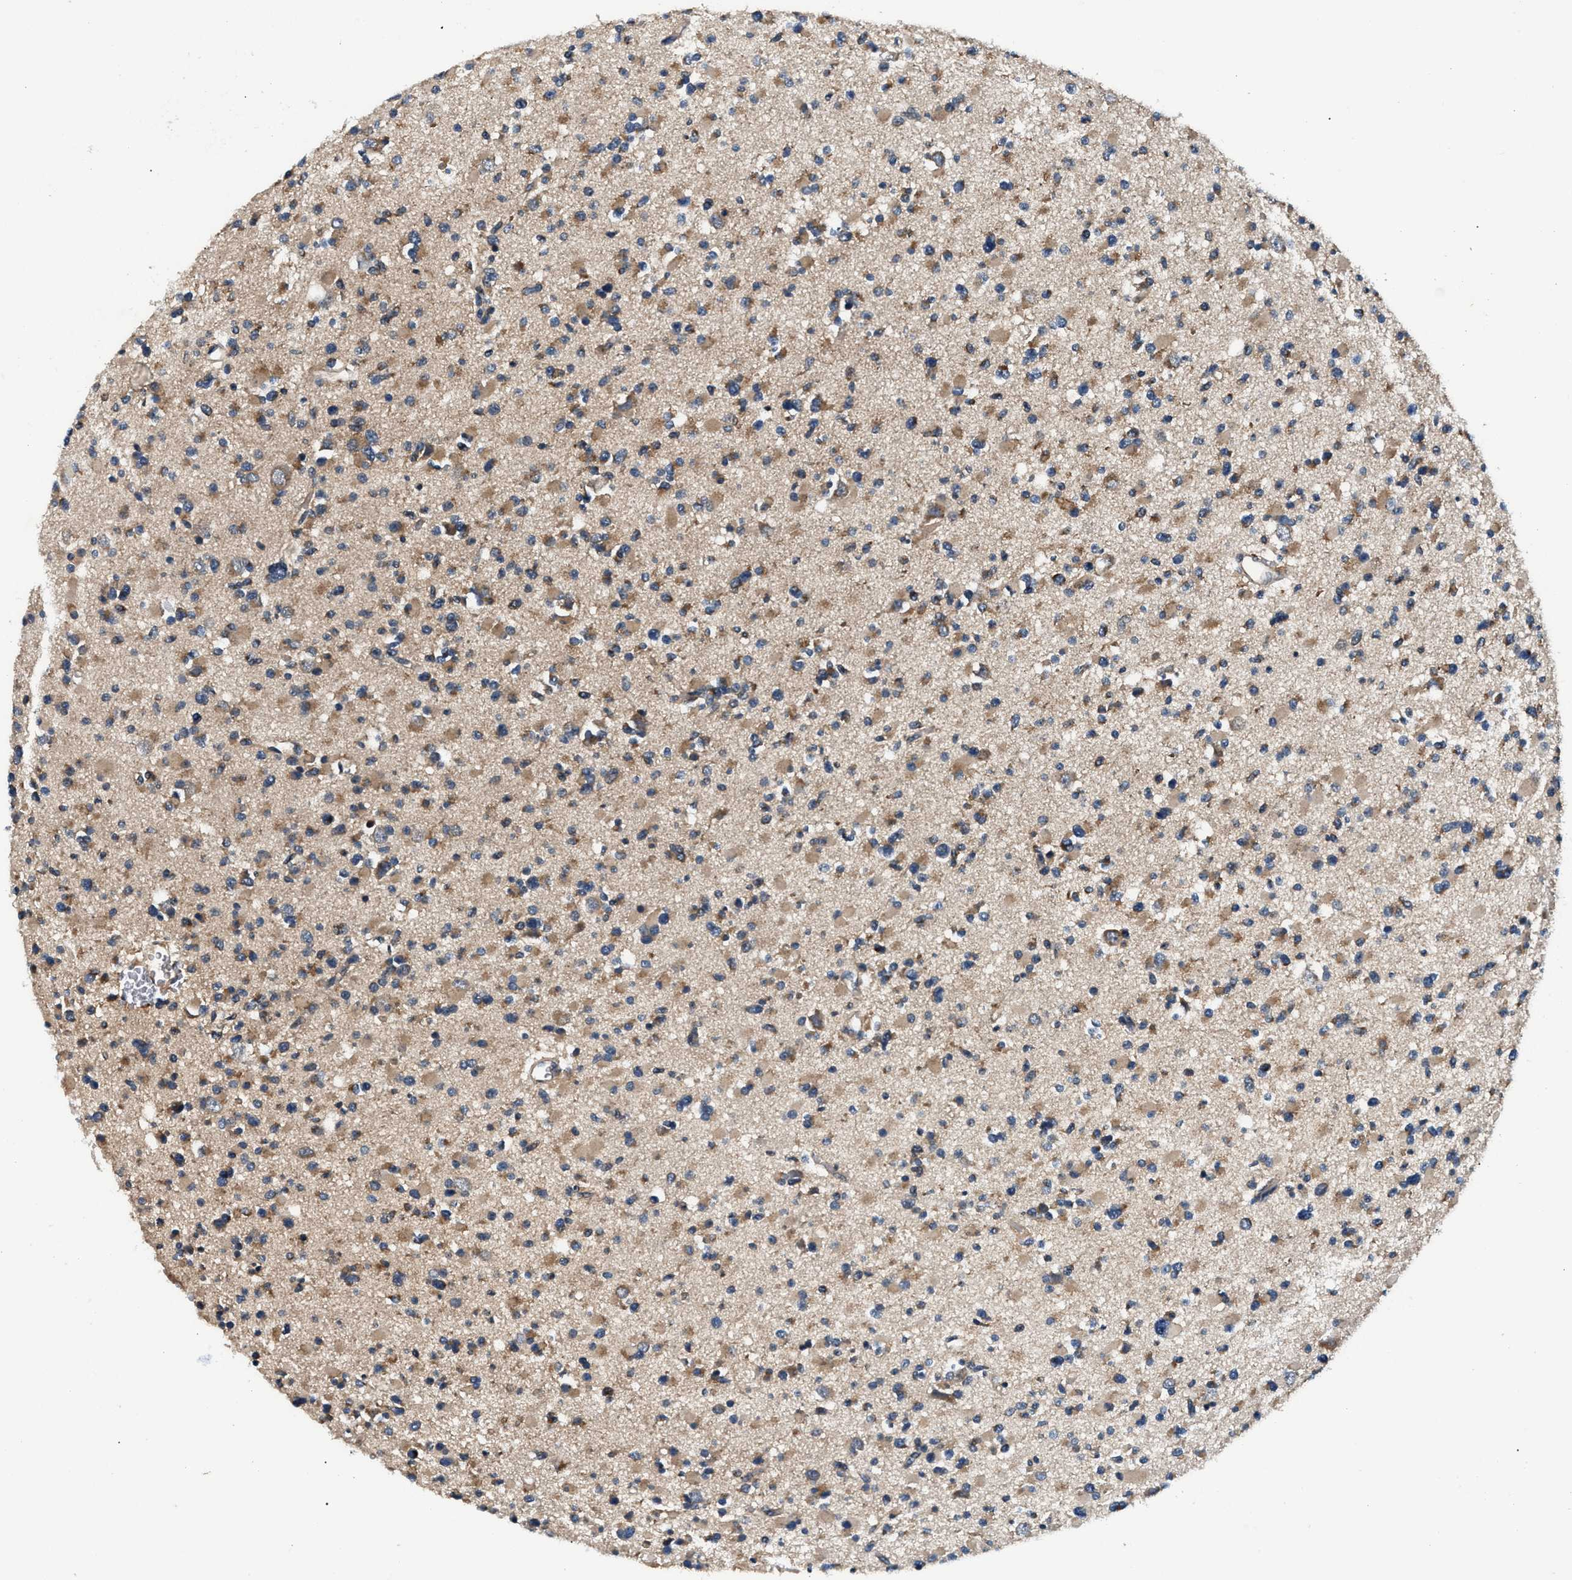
{"staining": {"intensity": "moderate", "quantity": ">75%", "location": "cytoplasmic/membranous"}, "tissue": "glioma", "cell_type": "Tumor cells", "image_type": "cancer", "snomed": [{"axis": "morphology", "description": "Glioma, malignant, Low grade"}, {"axis": "topography", "description": "Brain"}], "caption": "High-magnification brightfield microscopy of malignant low-grade glioma stained with DAB (3,3'-diaminobenzidine) (brown) and counterstained with hematoxylin (blue). tumor cells exhibit moderate cytoplasmic/membranous staining is identified in approximately>75% of cells.", "gene": "IMMT", "patient": {"sex": "female", "age": 22}}